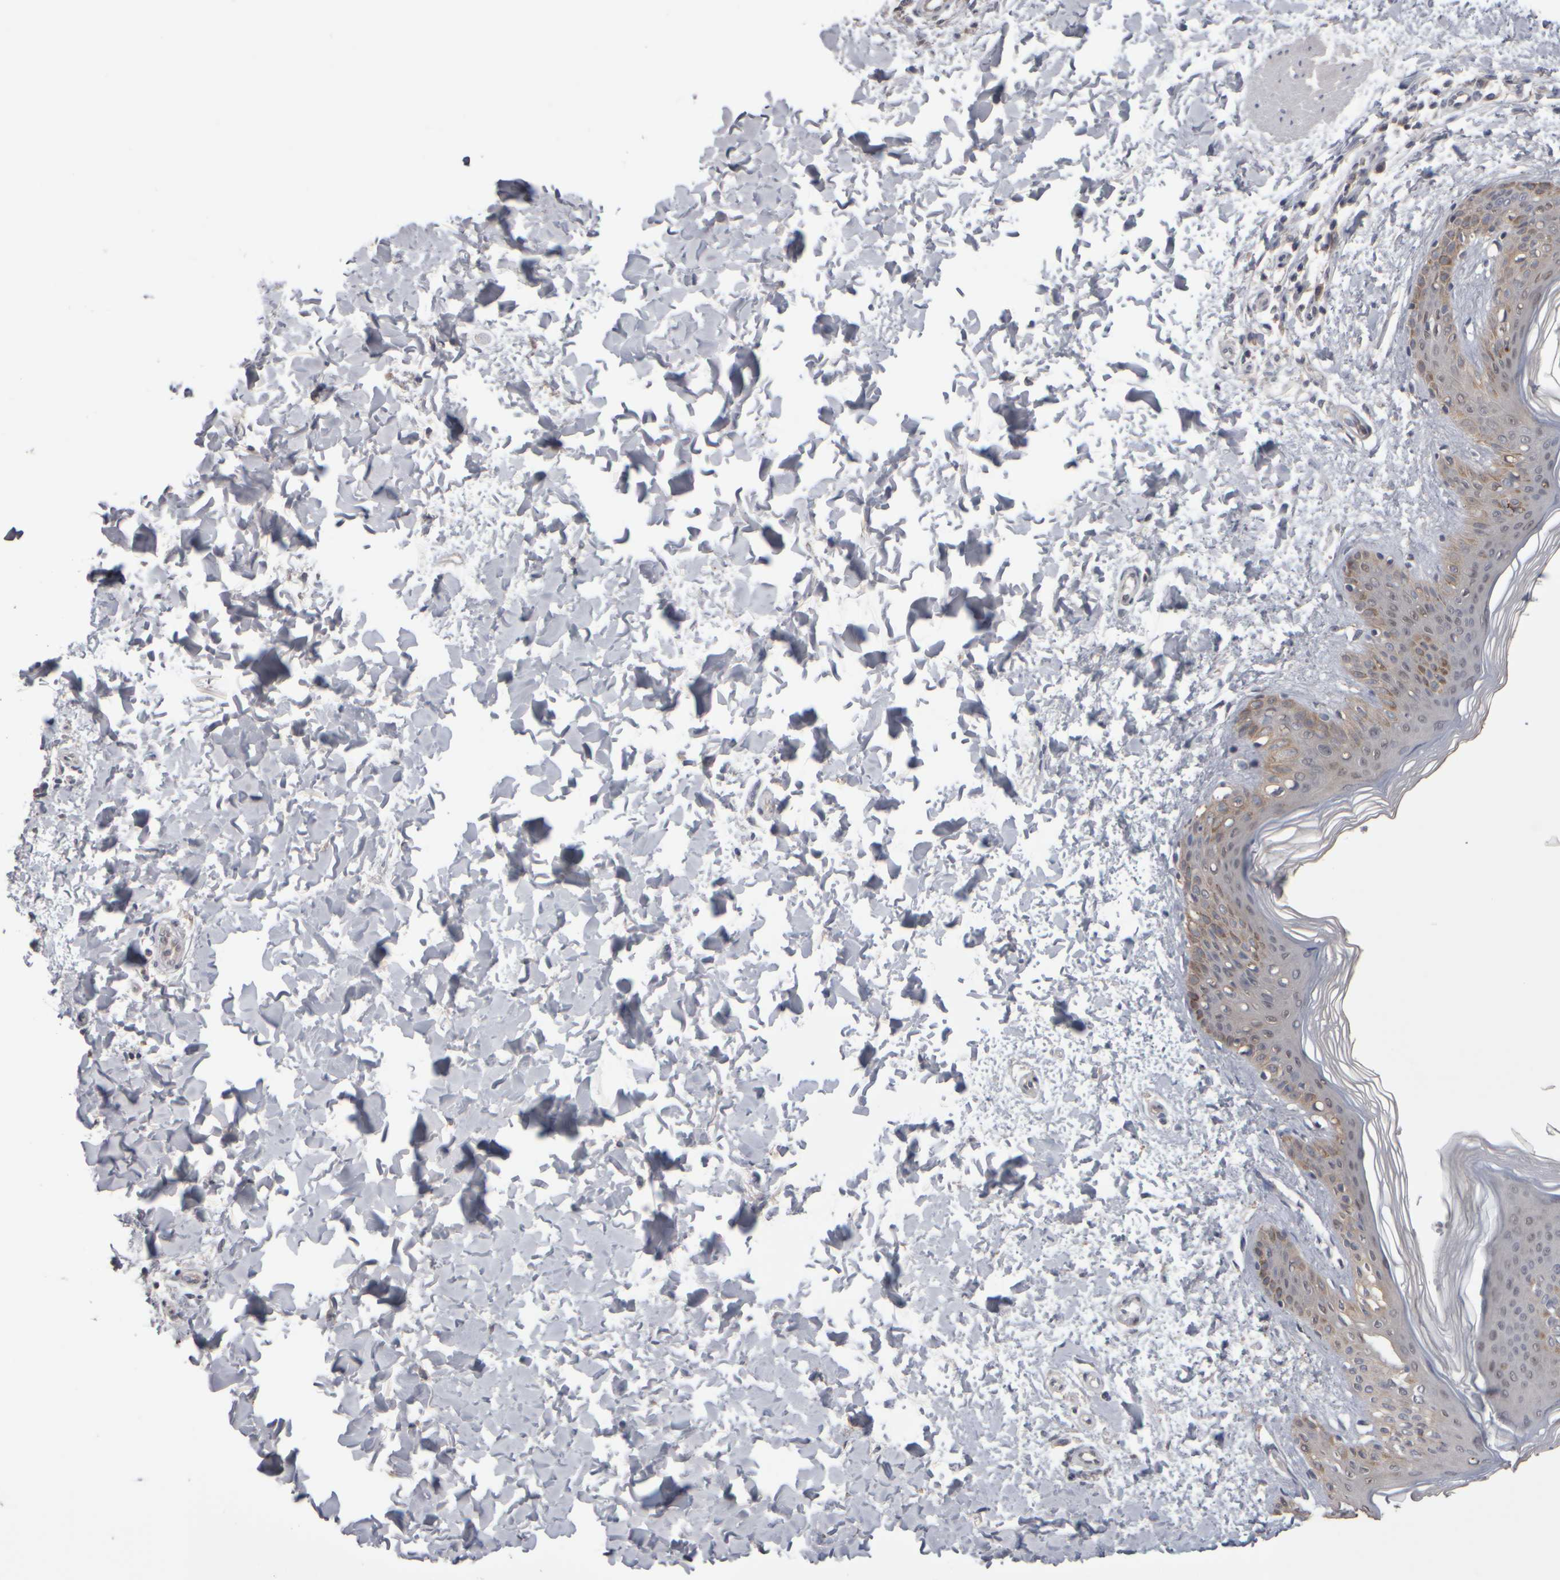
{"staining": {"intensity": "negative", "quantity": "none", "location": "none"}, "tissue": "skin", "cell_type": "Fibroblasts", "image_type": "normal", "snomed": [{"axis": "morphology", "description": "Normal tissue, NOS"}, {"axis": "morphology", "description": "Neoplasm, benign, NOS"}, {"axis": "topography", "description": "Skin"}, {"axis": "topography", "description": "Soft tissue"}], "caption": "The photomicrograph displays no staining of fibroblasts in normal skin. (DAB (3,3'-diaminobenzidine) immunohistochemistry (IHC) with hematoxylin counter stain).", "gene": "EPHX2", "patient": {"sex": "male", "age": 26}}